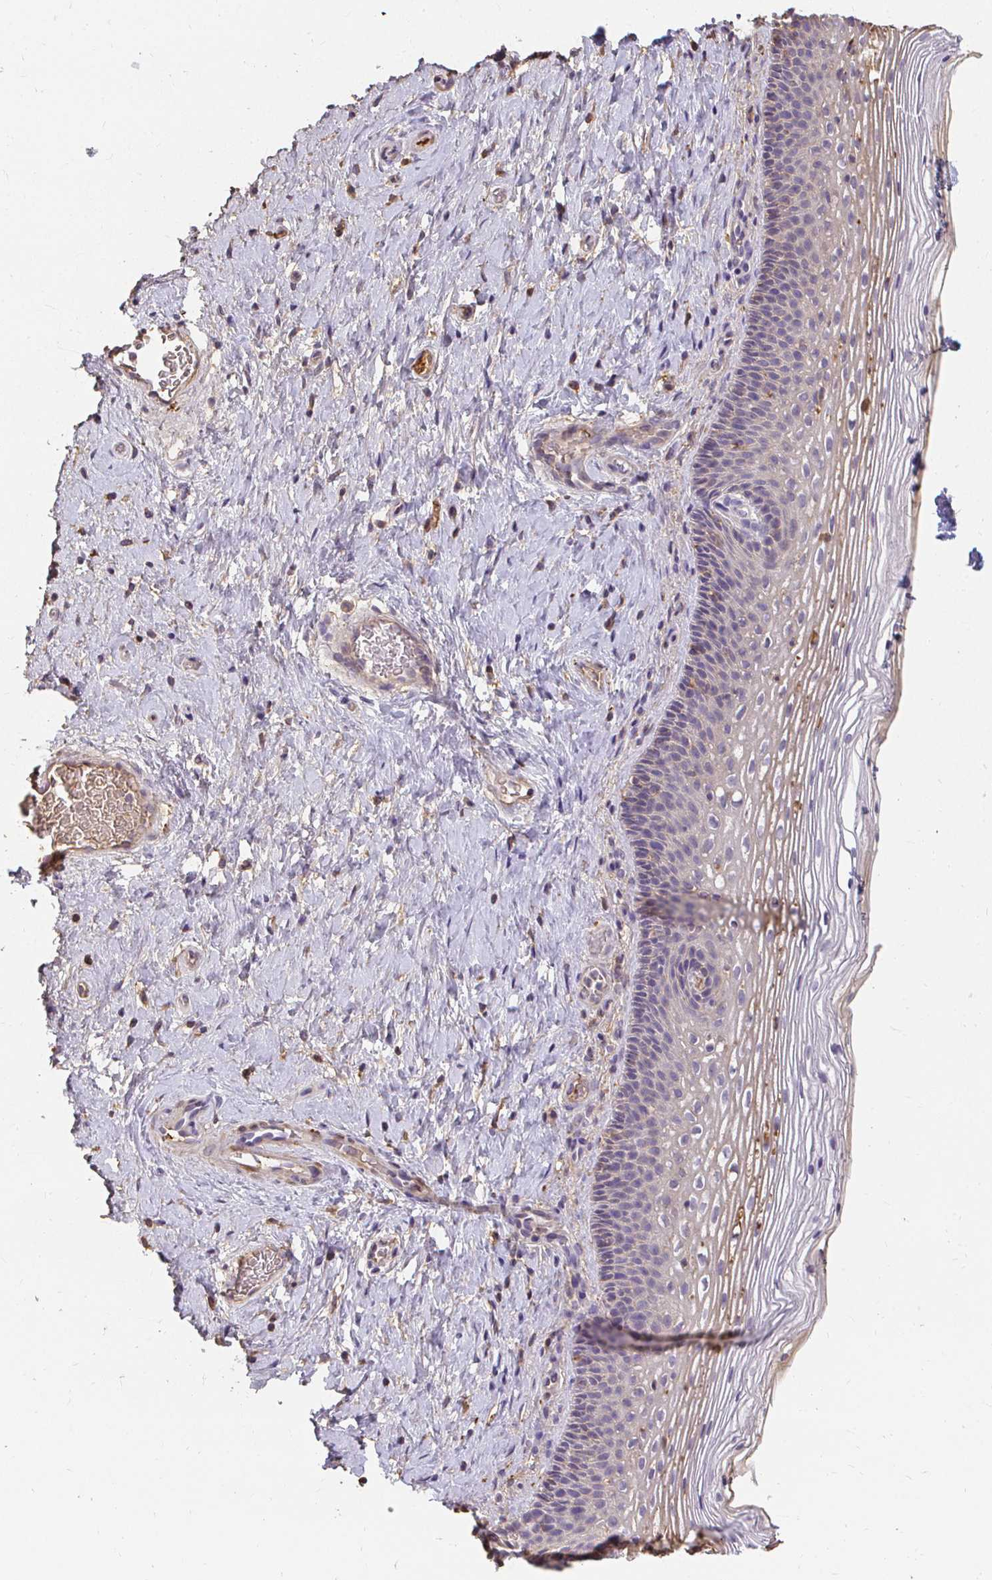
{"staining": {"intensity": "negative", "quantity": "none", "location": "none"}, "tissue": "cervix", "cell_type": "Glandular cells", "image_type": "normal", "snomed": [{"axis": "morphology", "description": "Normal tissue, NOS"}, {"axis": "topography", "description": "Cervix"}], "caption": "Immunohistochemical staining of normal cervix demonstrates no significant staining in glandular cells.", "gene": "LOXL4", "patient": {"sex": "female", "age": 34}}